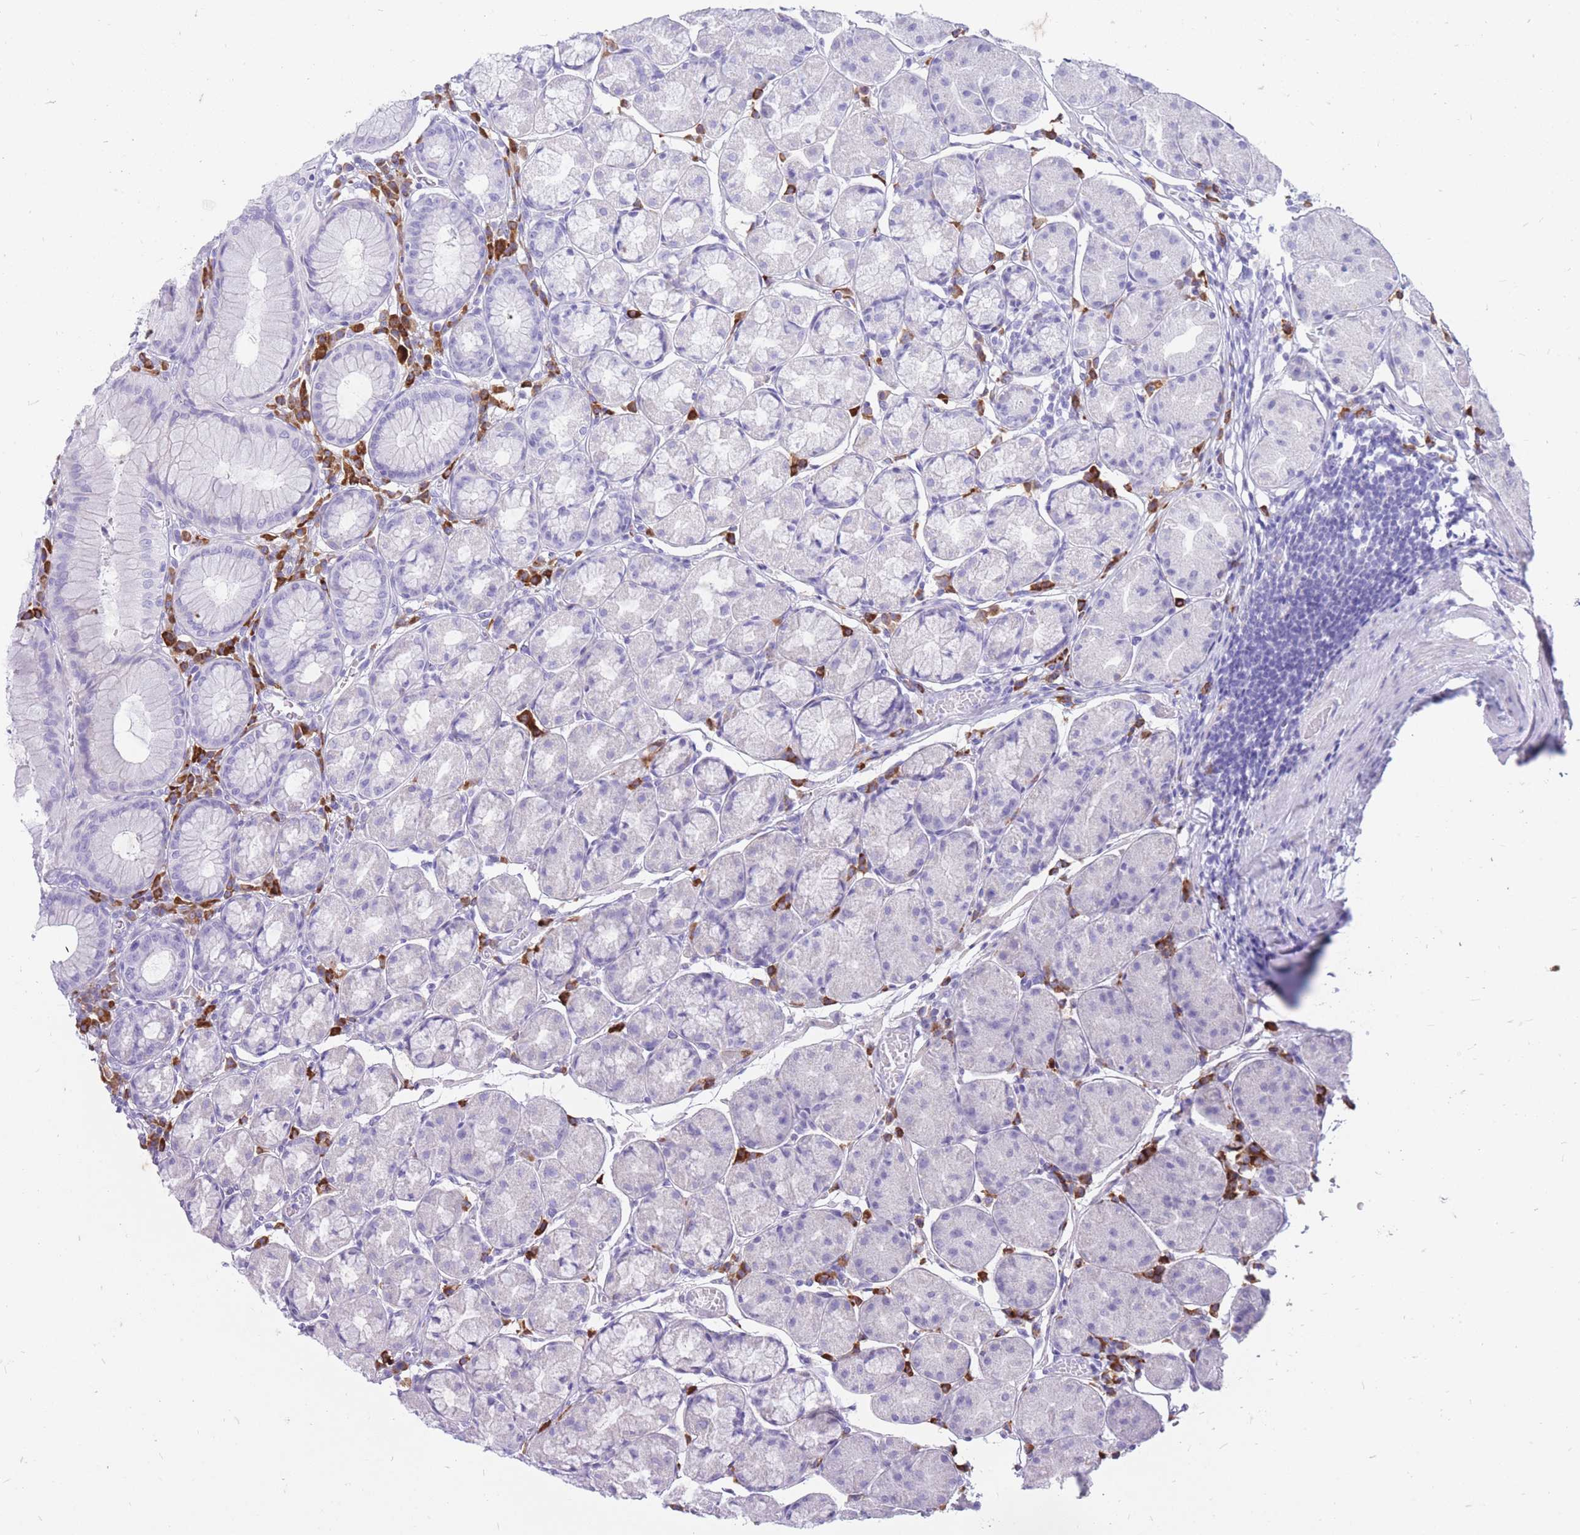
{"staining": {"intensity": "negative", "quantity": "none", "location": "none"}, "tissue": "stomach", "cell_type": "Glandular cells", "image_type": "normal", "snomed": [{"axis": "morphology", "description": "Normal tissue, NOS"}, {"axis": "topography", "description": "Stomach"}], "caption": "Stomach was stained to show a protein in brown. There is no significant positivity in glandular cells. (DAB (3,3'-diaminobenzidine) immunohistochemistry (IHC) with hematoxylin counter stain).", "gene": "ZFP37", "patient": {"sex": "male", "age": 55}}